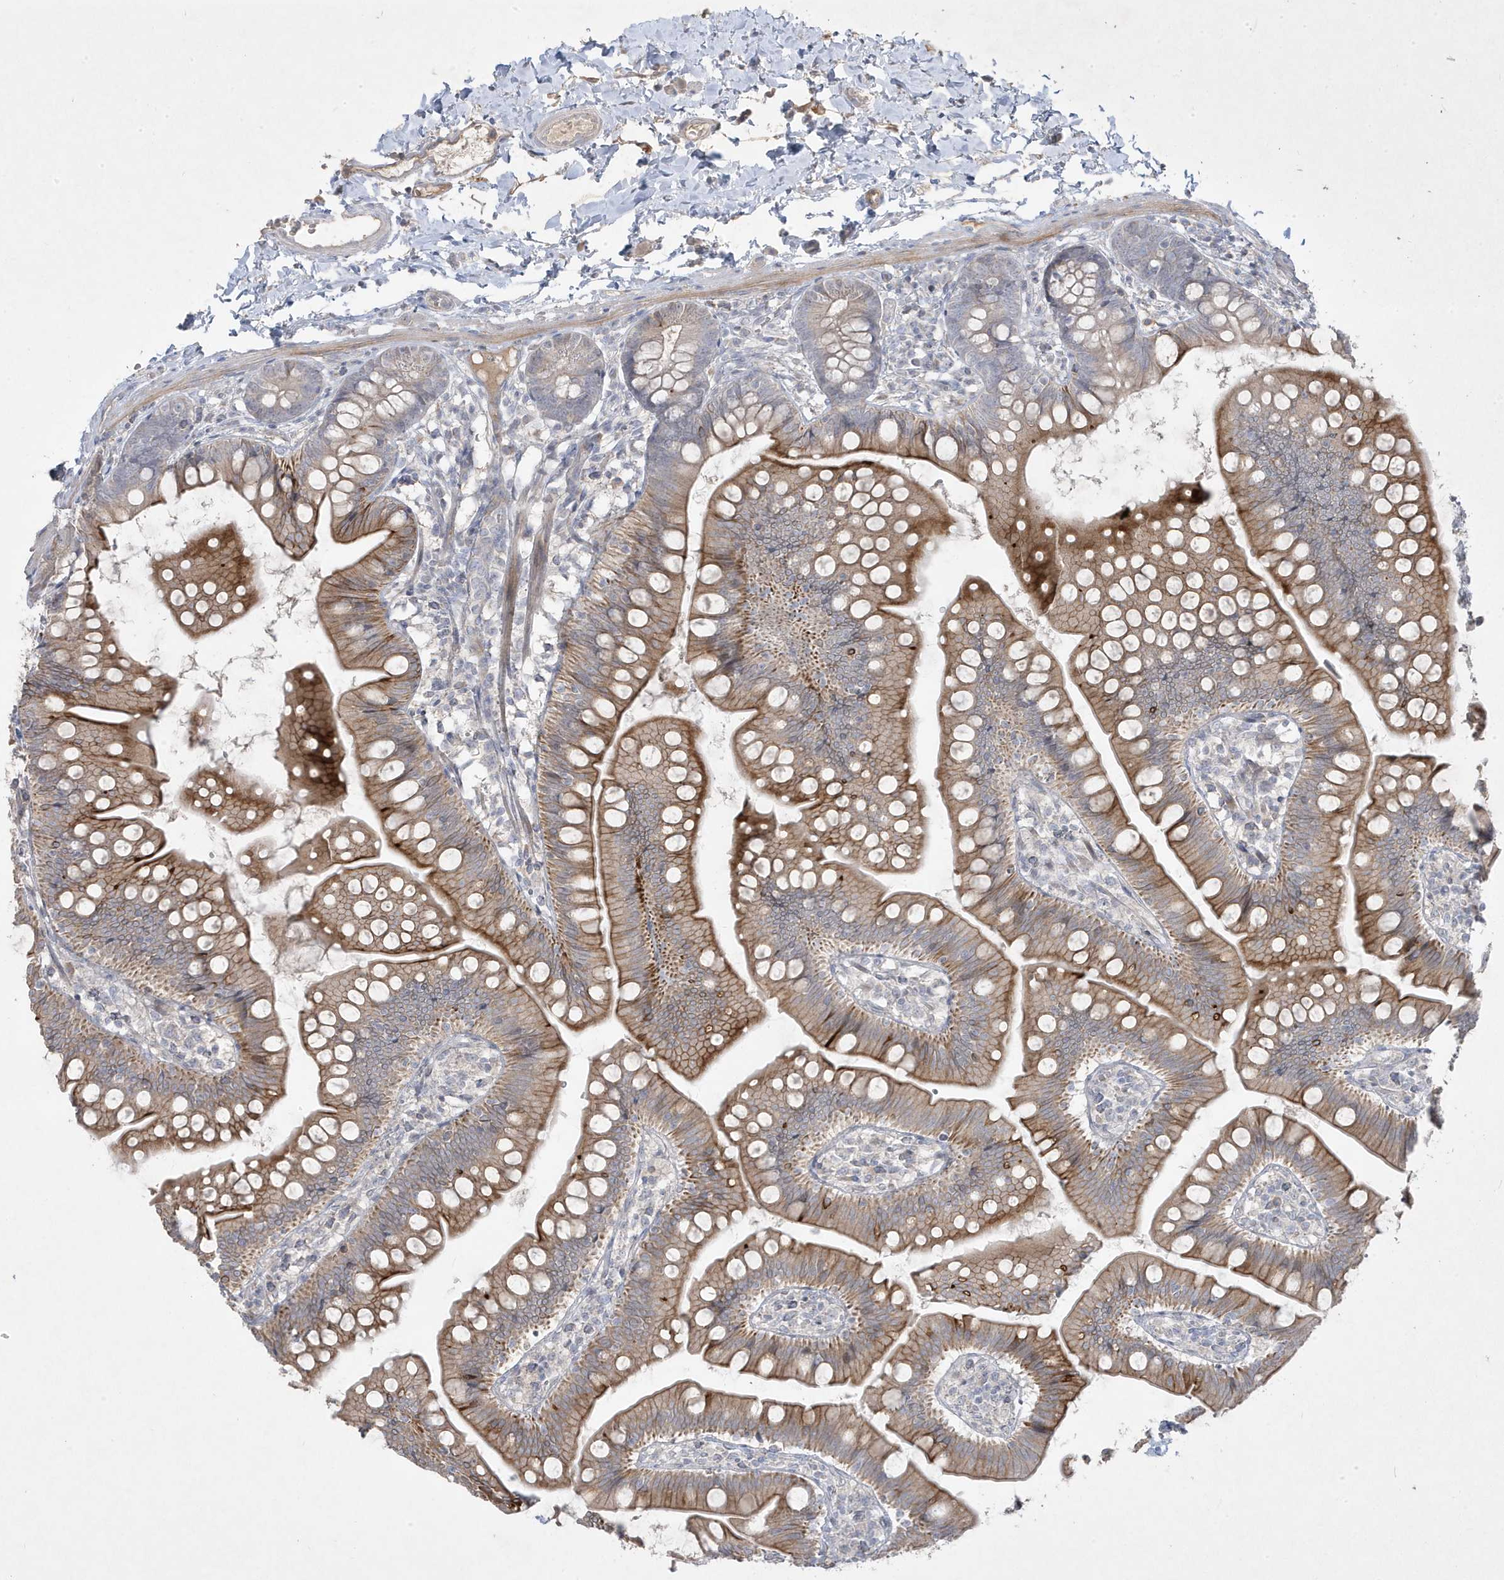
{"staining": {"intensity": "strong", "quantity": "25%-75%", "location": "cytoplasmic/membranous"}, "tissue": "small intestine", "cell_type": "Glandular cells", "image_type": "normal", "snomed": [{"axis": "morphology", "description": "Normal tissue, NOS"}, {"axis": "topography", "description": "Small intestine"}], "caption": "DAB (3,3'-diaminobenzidine) immunohistochemical staining of normal human small intestine exhibits strong cytoplasmic/membranous protein staining in about 25%-75% of glandular cells.", "gene": "RGL4", "patient": {"sex": "male", "age": 7}}